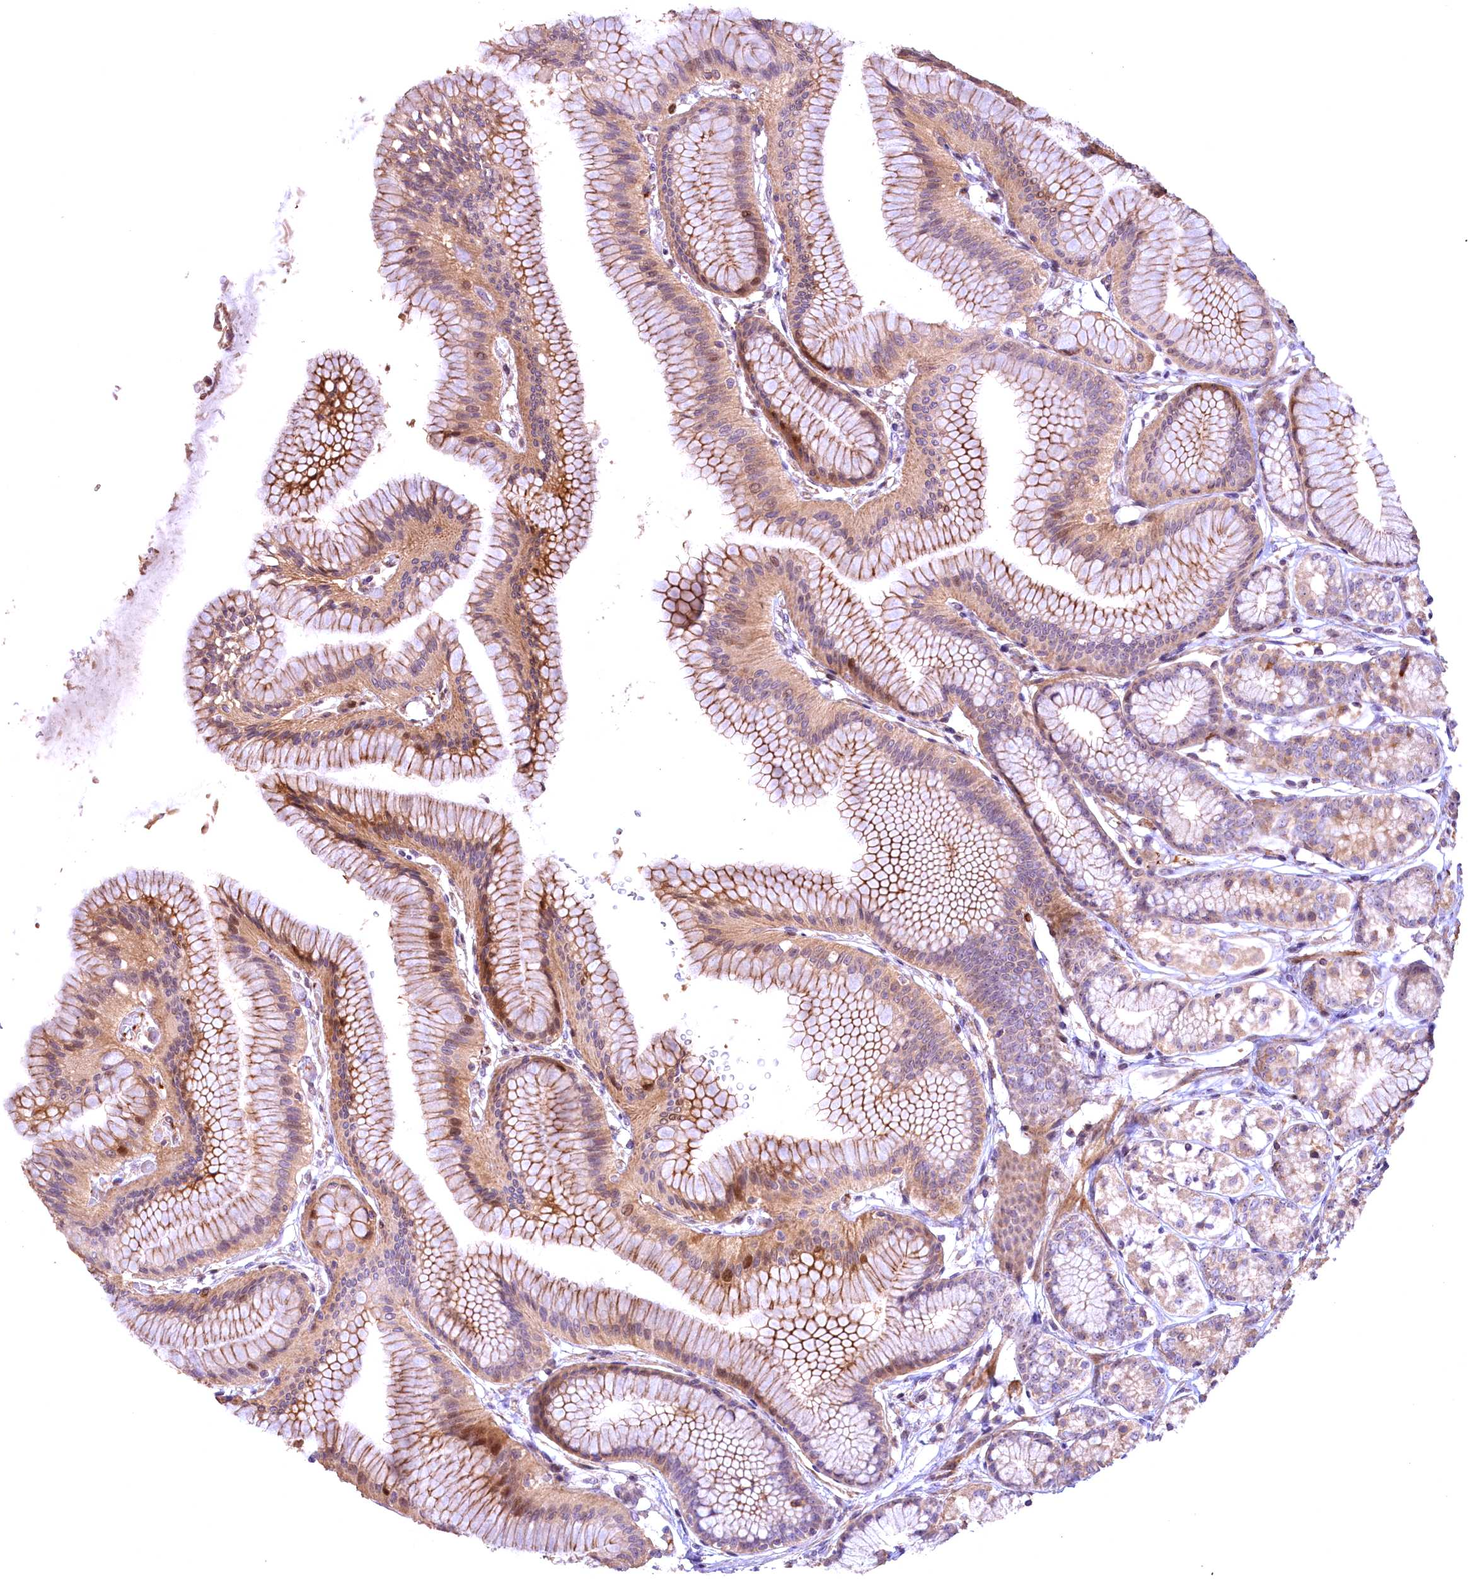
{"staining": {"intensity": "moderate", "quantity": ">75%", "location": "cytoplasmic/membranous,nuclear"}, "tissue": "stomach", "cell_type": "Glandular cells", "image_type": "normal", "snomed": [{"axis": "morphology", "description": "Normal tissue, NOS"}, {"axis": "morphology", "description": "Adenocarcinoma, NOS"}, {"axis": "morphology", "description": "Adenocarcinoma, High grade"}, {"axis": "topography", "description": "Stomach, upper"}, {"axis": "topography", "description": "Stomach"}], "caption": "Immunohistochemical staining of normal stomach displays medium levels of moderate cytoplasmic/membranous,nuclear positivity in approximately >75% of glandular cells.", "gene": "FUZ", "patient": {"sex": "female", "age": 65}}